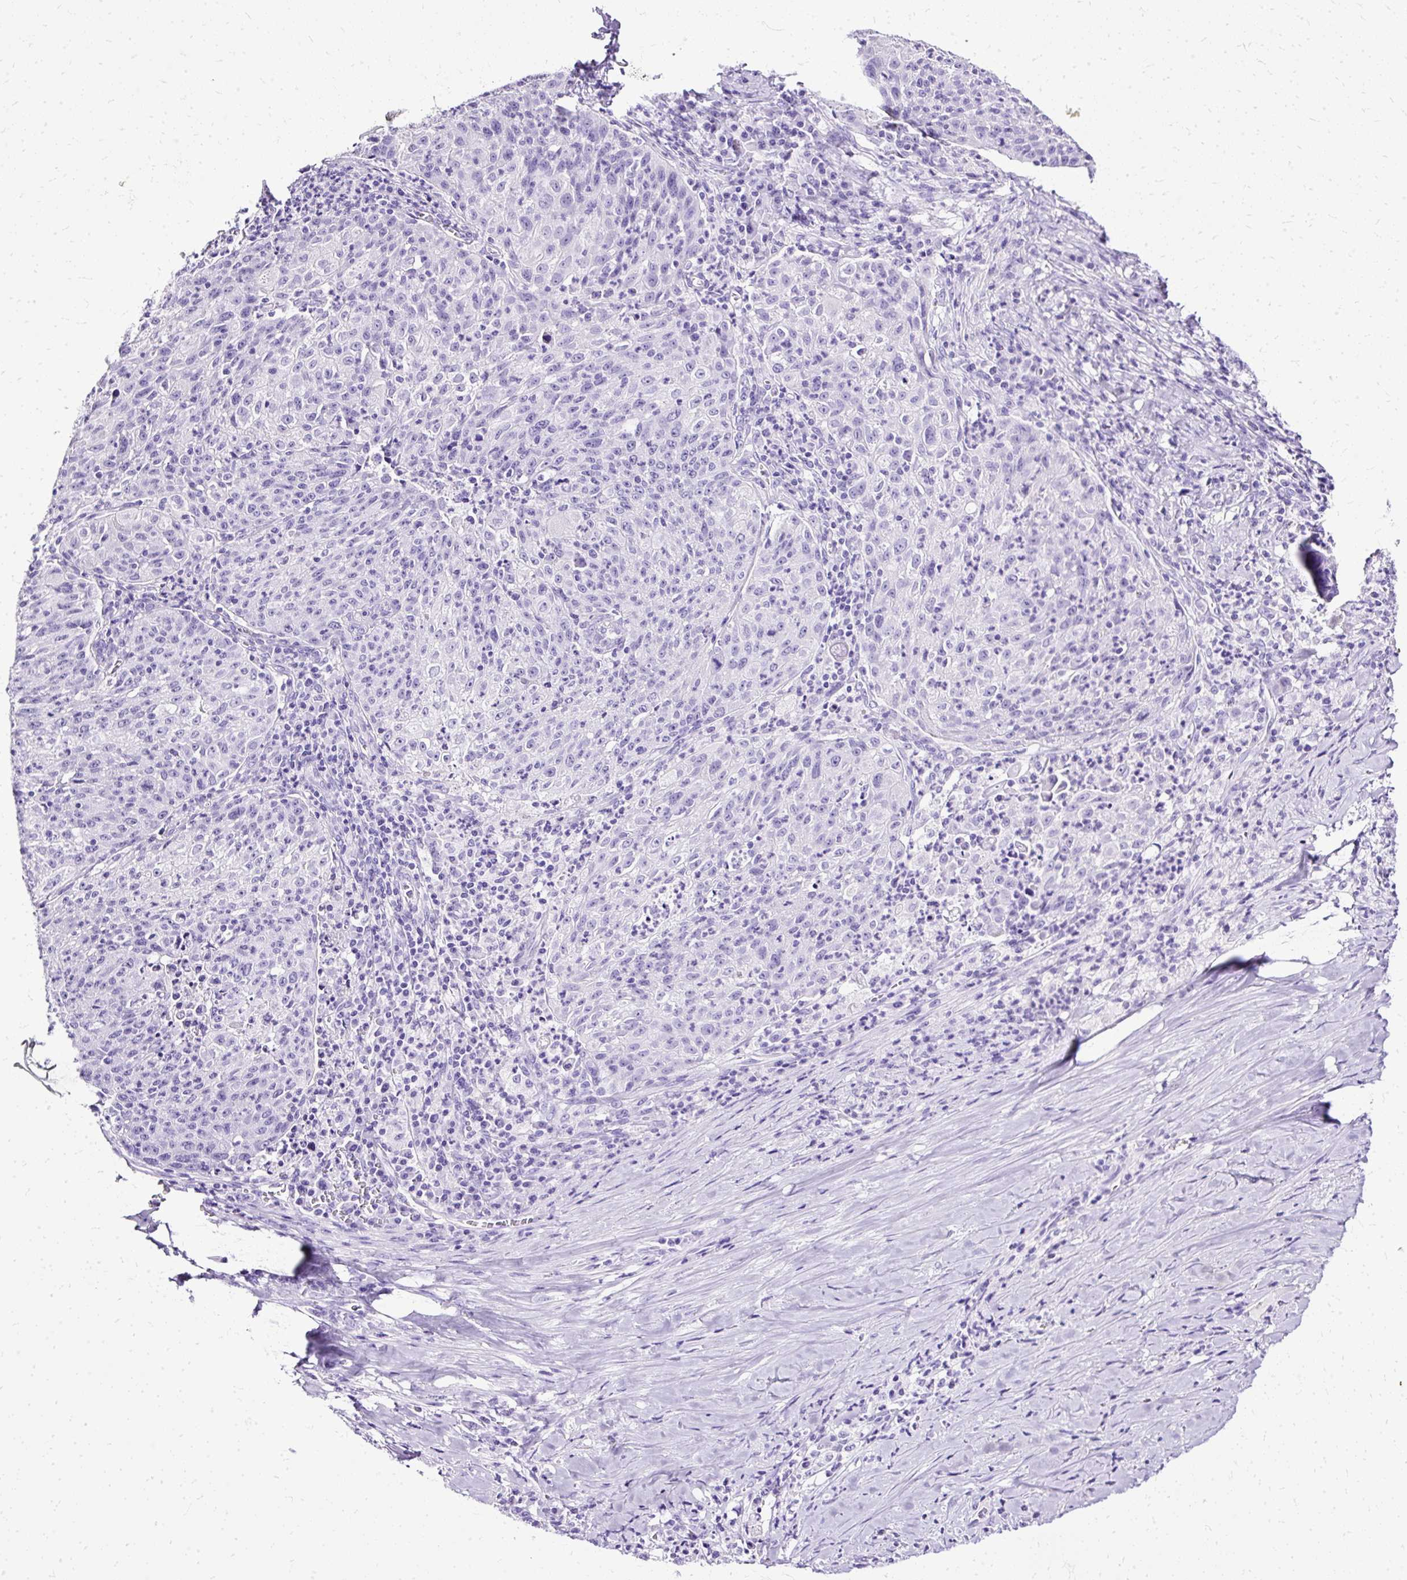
{"staining": {"intensity": "negative", "quantity": "none", "location": "none"}, "tissue": "lung cancer", "cell_type": "Tumor cells", "image_type": "cancer", "snomed": [{"axis": "morphology", "description": "Squamous cell carcinoma, NOS"}, {"axis": "morphology", "description": "Squamous cell carcinoma, metastatic, NOS"}, {"axis": "topography", "description": "Bronchus"}, {"axis": "topography", "description": "Lung"}], "caption": "Tumor cells are negative for brown protein staining in lung cancer.", "gene": "SLC8A2", "patient": {"sex": "male", "age": 62}}